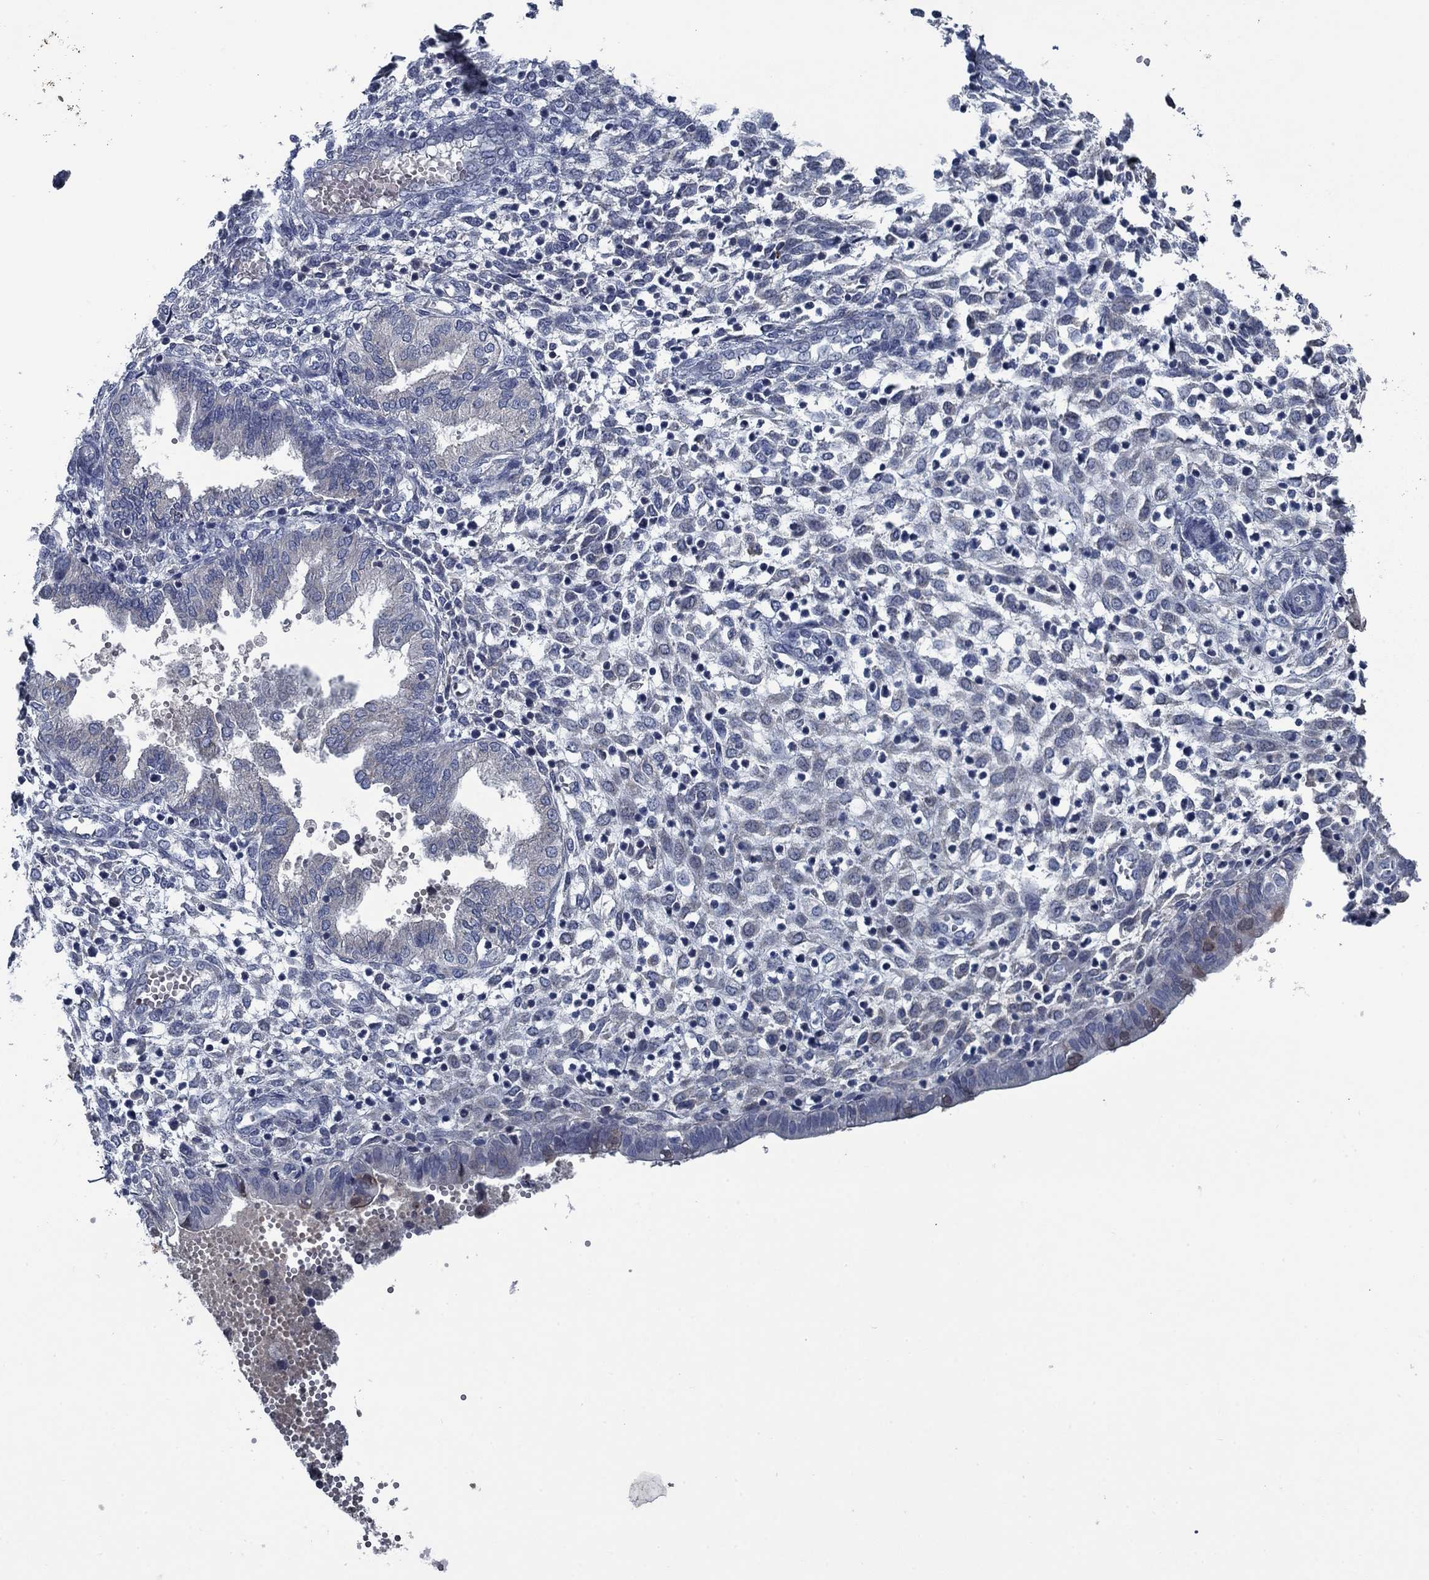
{"staining": {"intensity": "negative", "quantity": "none", "location": "none"}, "tissue": "endometrium", "cell_type": "Cells in endometrial stroma", "image_type": "normal", "snomed": [{"axis": "morphology", "description": "Normal tissue, NOS"}, {"axis": "topography", "description": "Endometrium"}], "caption": "This is an immunohistochemistry micrograph of benign endometrium. There is no positivity in cells in endometrial stroma.", "gene": "PNMA8A", "patient": {"sex": "female", "age": 43}}